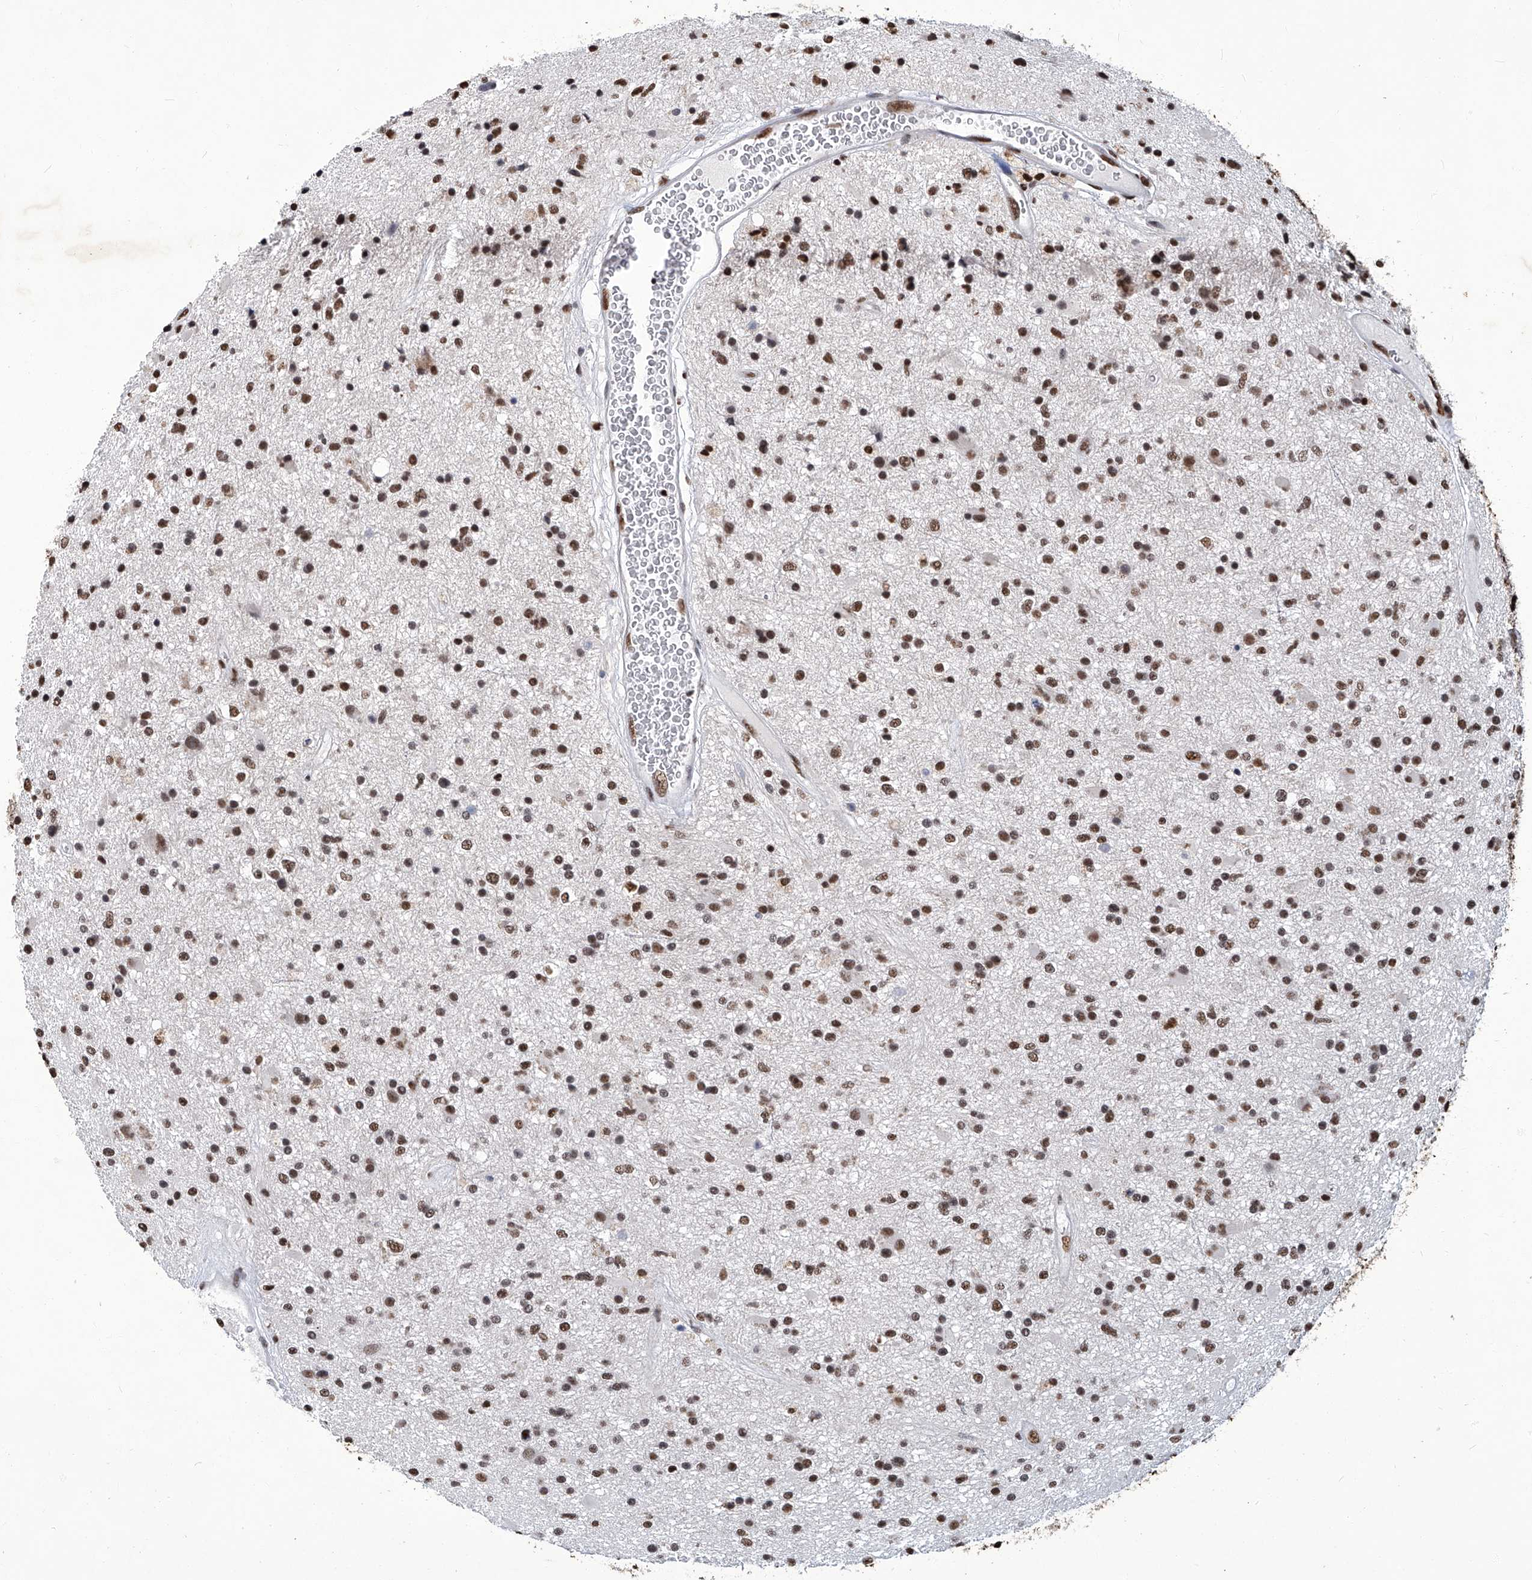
{"staining": {"intensity": "moderate", "quantity": ">75%", "location": "nuclear"}, "tissue": "glioma", "cell_type": "Tumor cells", "image_type": "cancer", "snomed": [{"axis": "morphology", "description": "Glioma, malignant, High grade"}, {"axis": "topography", "description": "Brain"}], "caption": "Immunohistochemical staining of high-grade glioma (malignant) demonstrates moderate nuclear protein staining in about >75% of tumor cells.", "gene": "HBP1", "patient": {"sex": "male", "age": 33}}